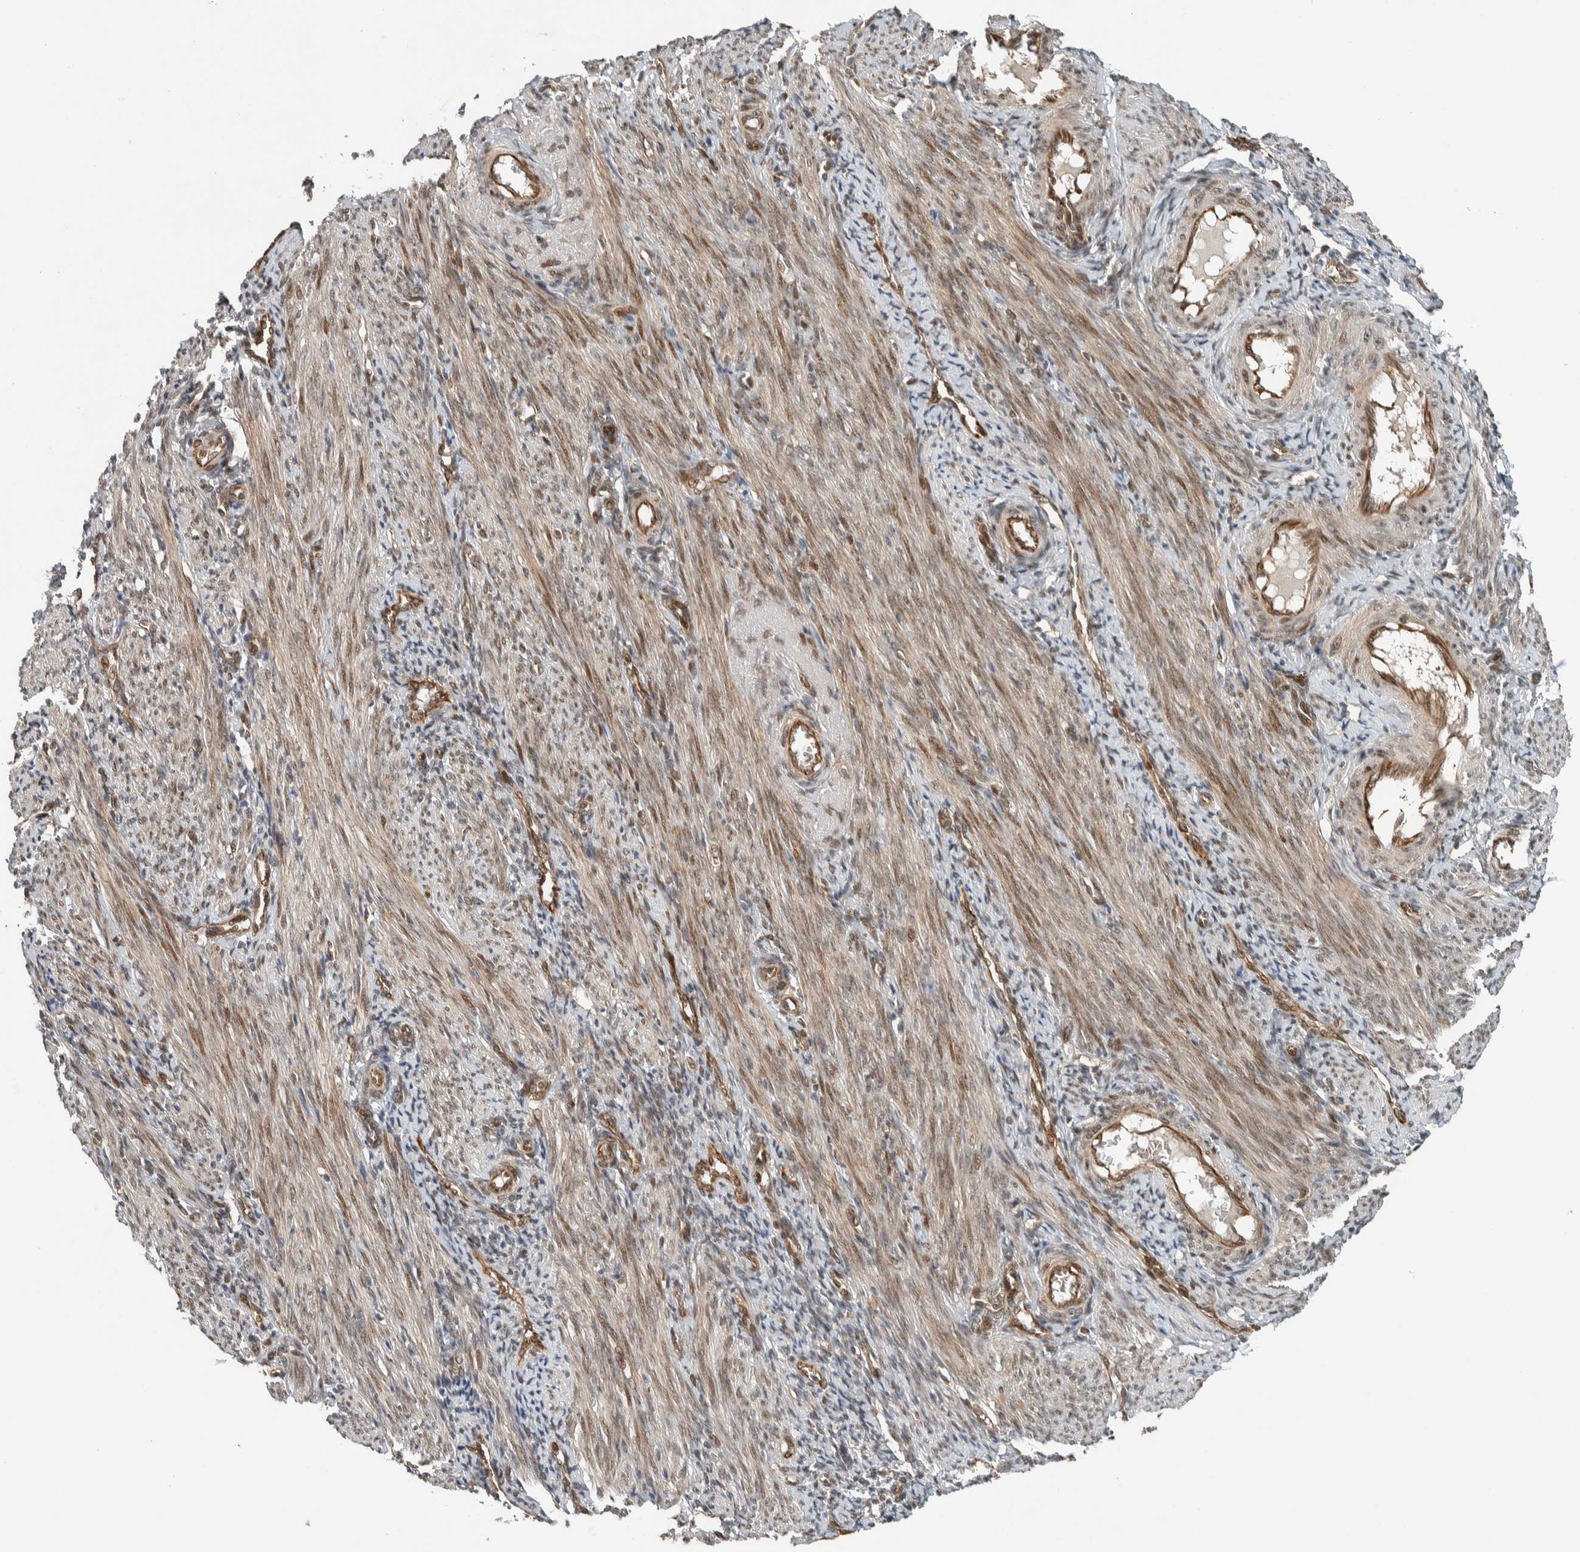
{"staining": {"intensity": "moderate", "quantity": "<25%", "location": "nuclear"}, "tissue": "endometrium", "cell_type": "Cells in endometrial stroma", "image_type": "normal", "snomed": [{"axis": "morphology", "description": "Normal tissue, NOS"}, {"axis": "topography", "description": "Uterus"}, {"axis": "topography", "description": "Endometrium"}], "caption": "Moderate nuclear staining is identified in approximately <25% of cells in endometrial stroma in unremarkable endometrium. Using DAB (brown) and hematoxylin (blue) stains, captured at high magnification using brightfield microscopy.", "gene": "STXBP4", "patient": {"sex": "female", "age": 33}}